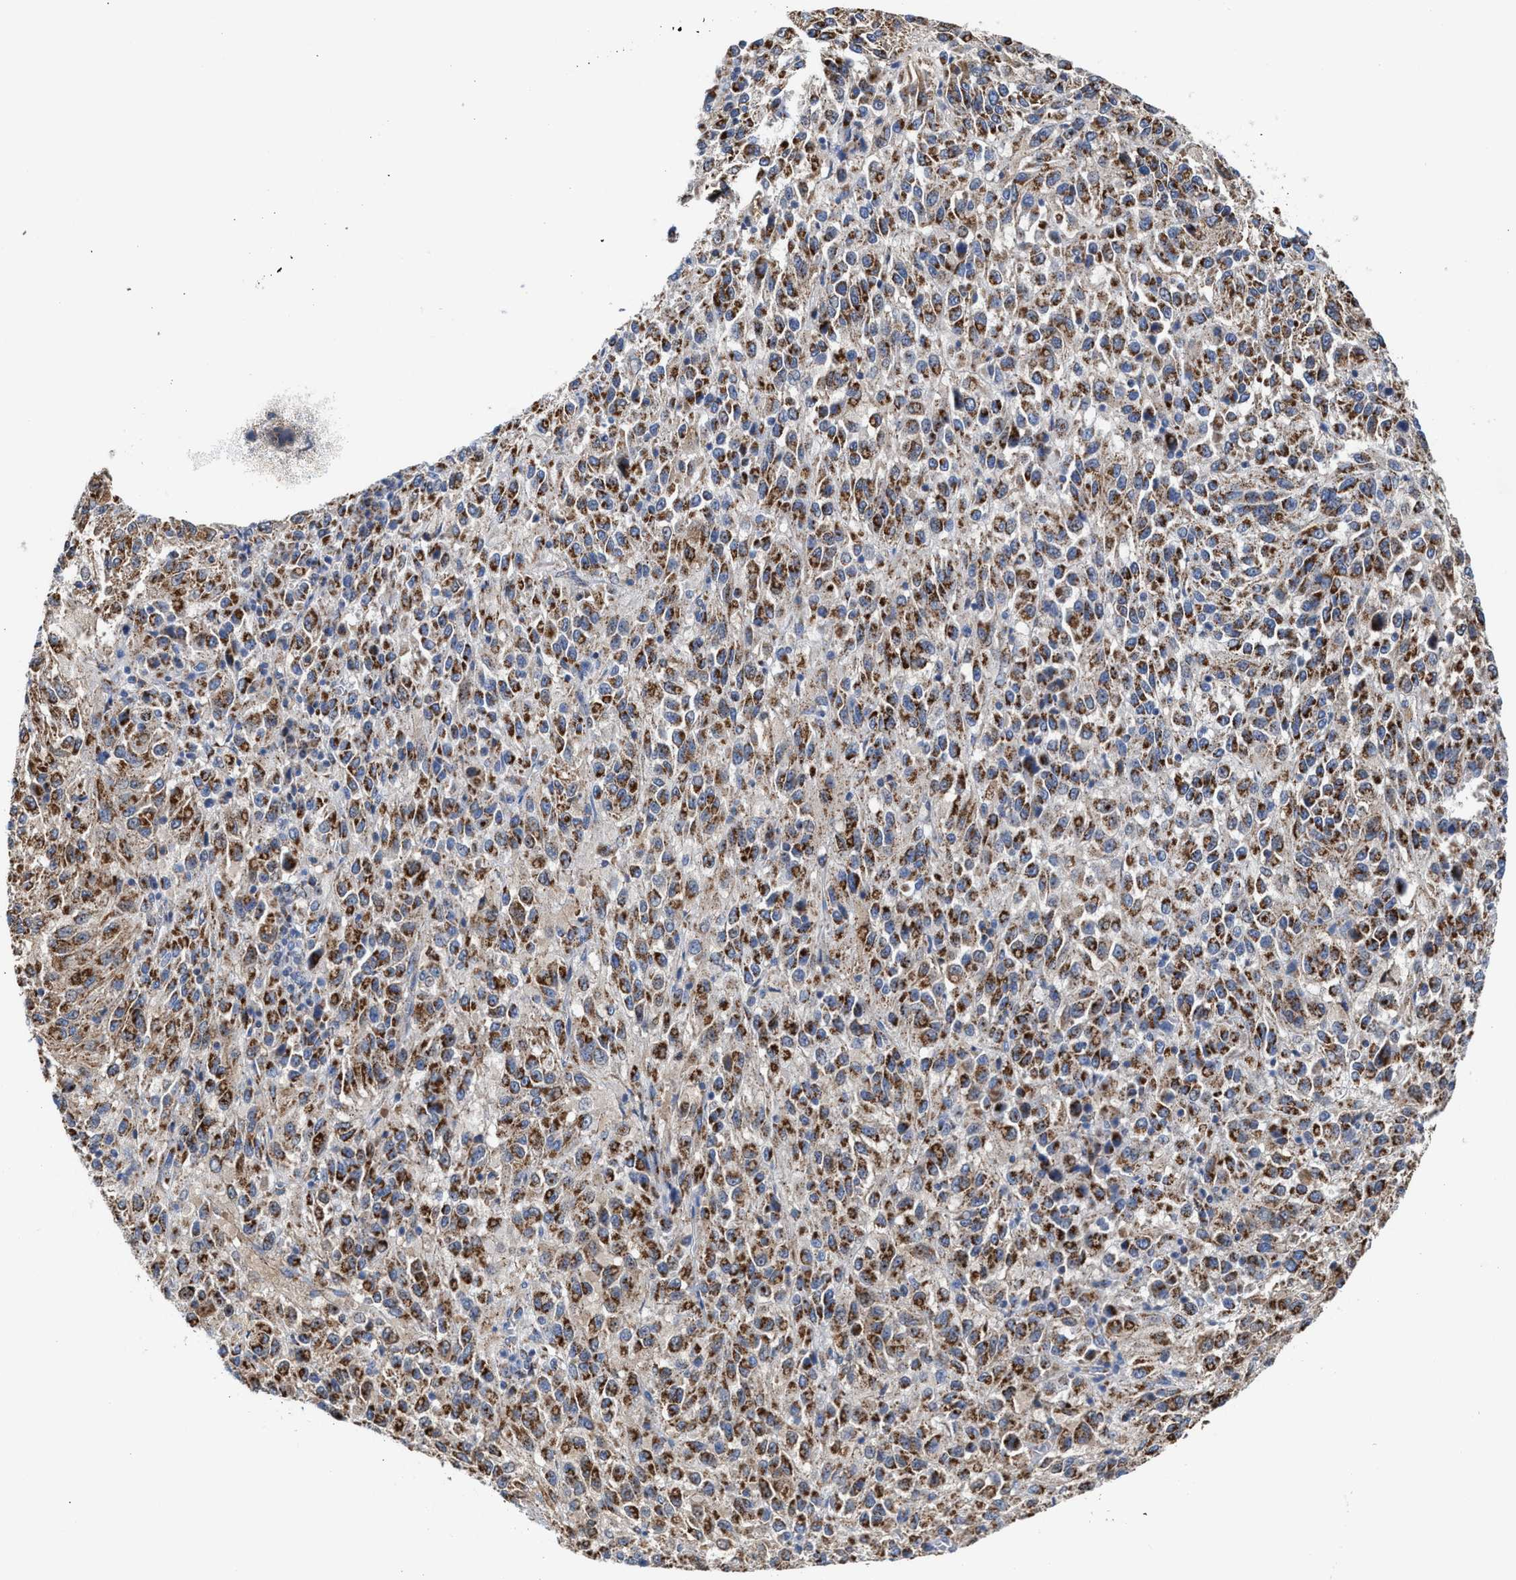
{"staining": {"intensity": "moderate", "quantity": ">75%", "location": "cytoplasmic/membranous"}, "tissue": "melanoma", "cell_type": "Tumor cells", "image_type": "cancer", "snomed": [{"axis": "morphology", "description": "Malignant melanoma, Metastatic site"}, {"axis": "topography", "description": "Lung"}], "caption": "Melanoma stained with DAB (3,3'-diaminobenzidine) IHC displays medium levels of moderate cytoplasmic/membranous positivity in approximately >75% of tumor cells.", "gene": "MECR", "patient": {"sex": "male", "age": 64}}